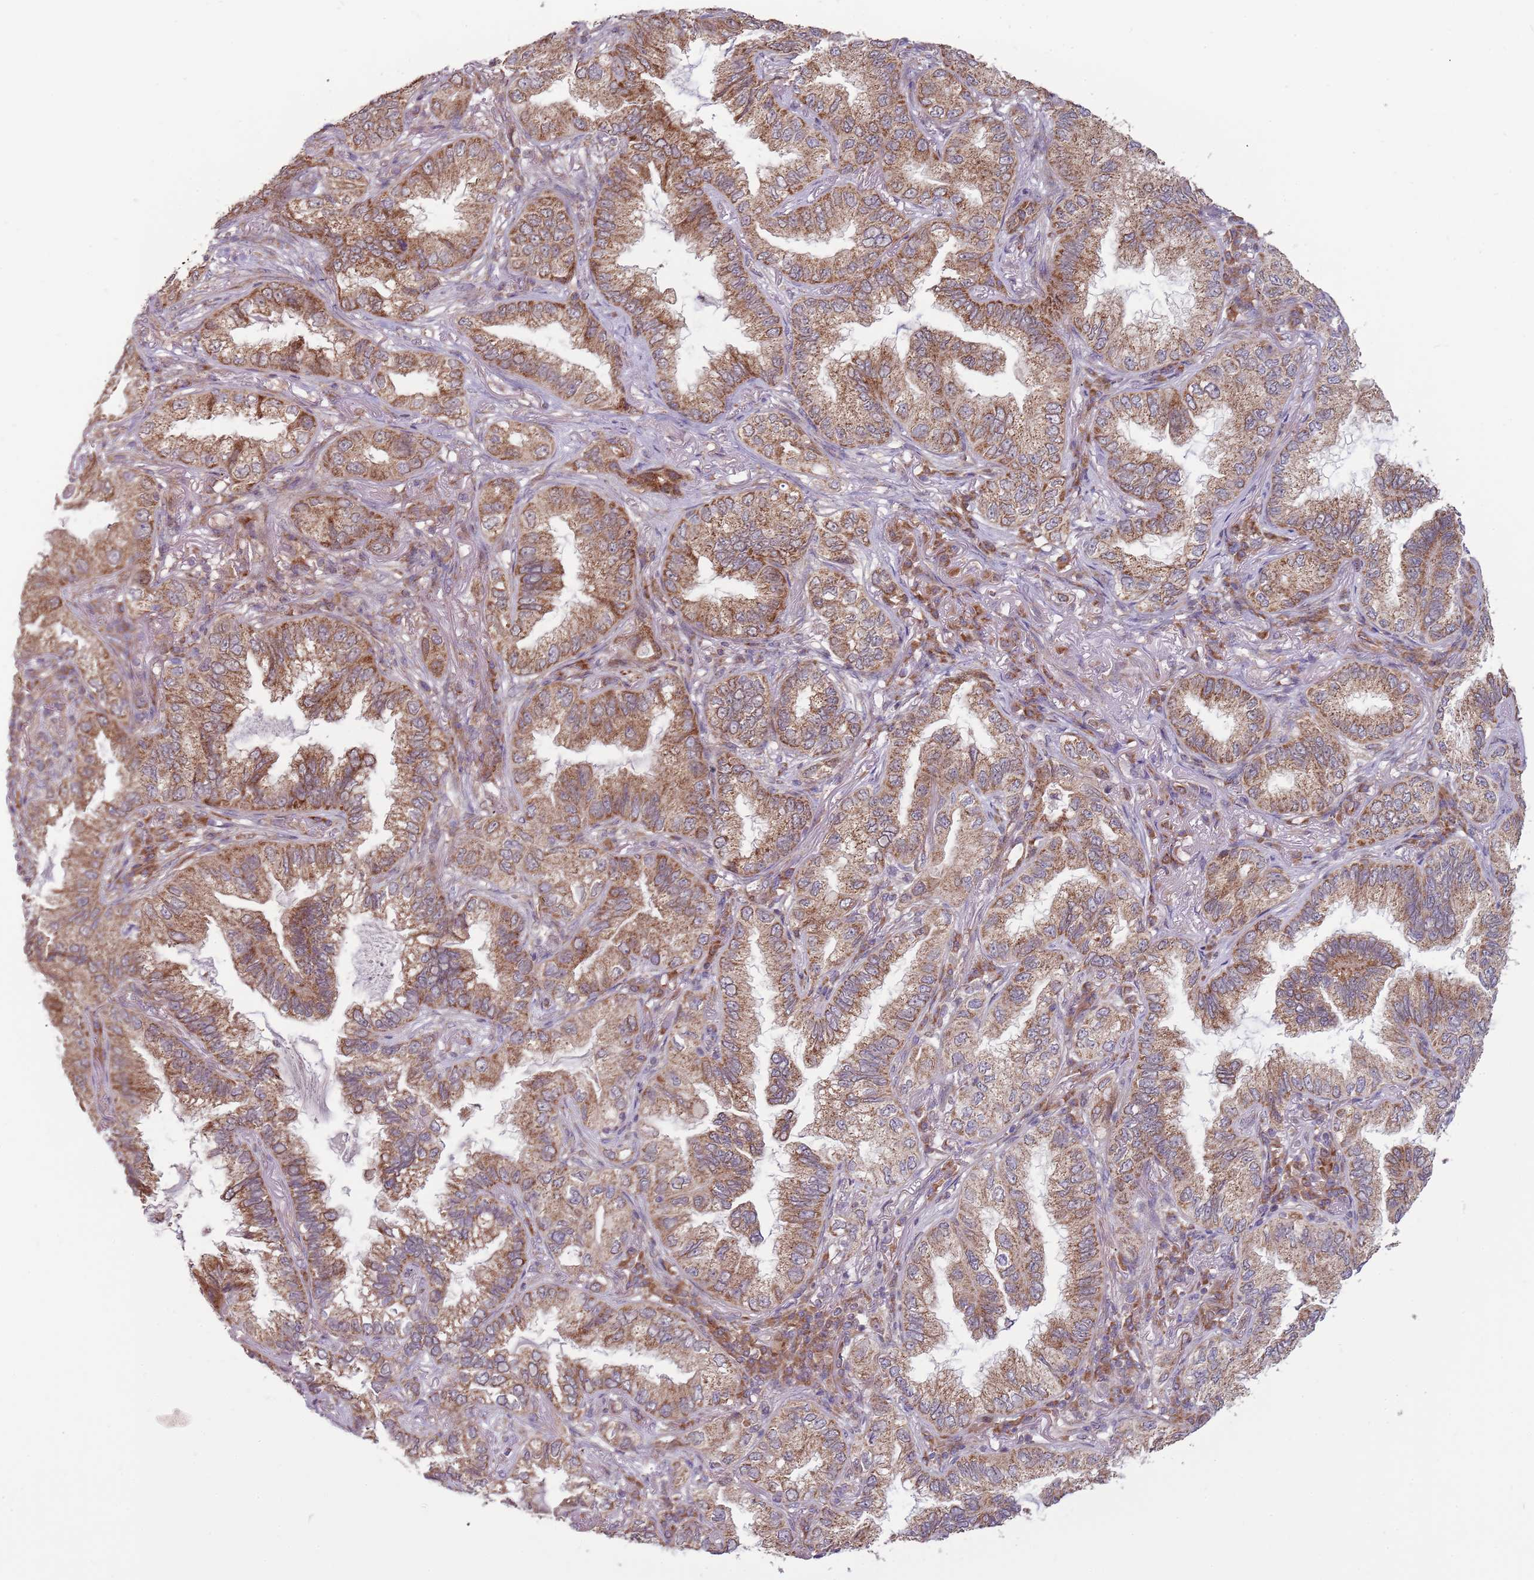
{"staining": {"intensity": "moderate", "quantity": ">75%", "location": "cytoplasmic/membranous"}, "tissue": "lung cancer", "cell_type": "Tumor cells", "image_type": "cancer", "snomed": [{"axis": "morphology", "description": "Adenocarcinoma, NOS"}, {"axis": "topography", "description": "Lung"}], "caption": "Immunohistochemical staining of human lung cancer reveals moderate cytoplasmic/membranous protein staining in approximately >75% of tumor cells.", "gene": "RNF181", "patient": {"sex": "female", "age": 69}}